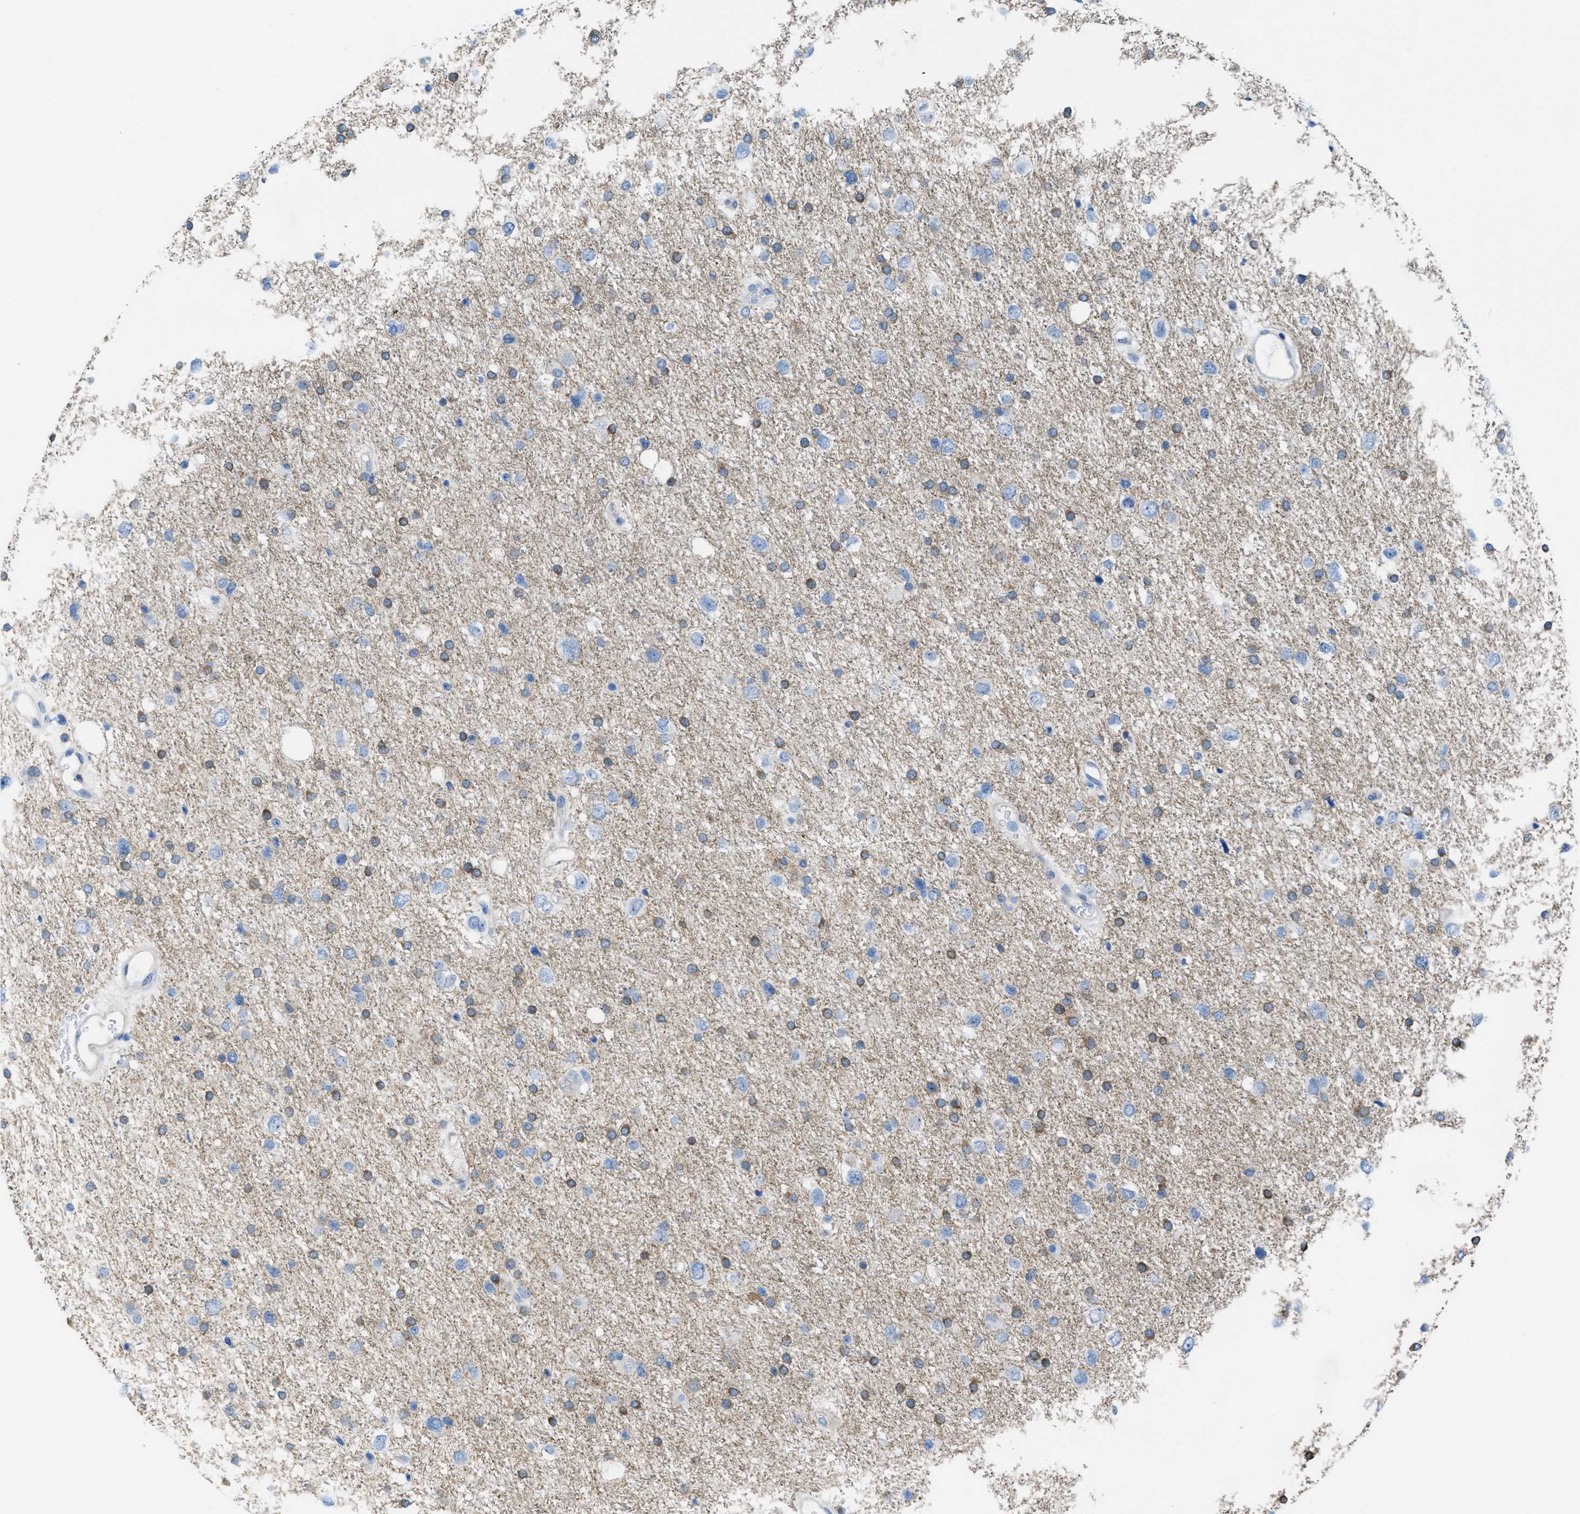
{"staining": {"intensity": "moderate", "quantity": "<25%", "location": "cytoplasmic/membranous"}, "tissue": "glioma", "cell_type": "Tumor cells", "image_type": "cancer", "snomed": [{"axis": "morphology", "description": "Glioma, malignant, Low grade"}, {"axis": "topography", "description": "Brain"}], "caption": "Glioma stained with a brown dye shows moderate cytoplasmic/membranous positive expression in about <25% of tumor cells.", "gene": "ASGR1", "patient": {"sex": "female", "age": 37}}